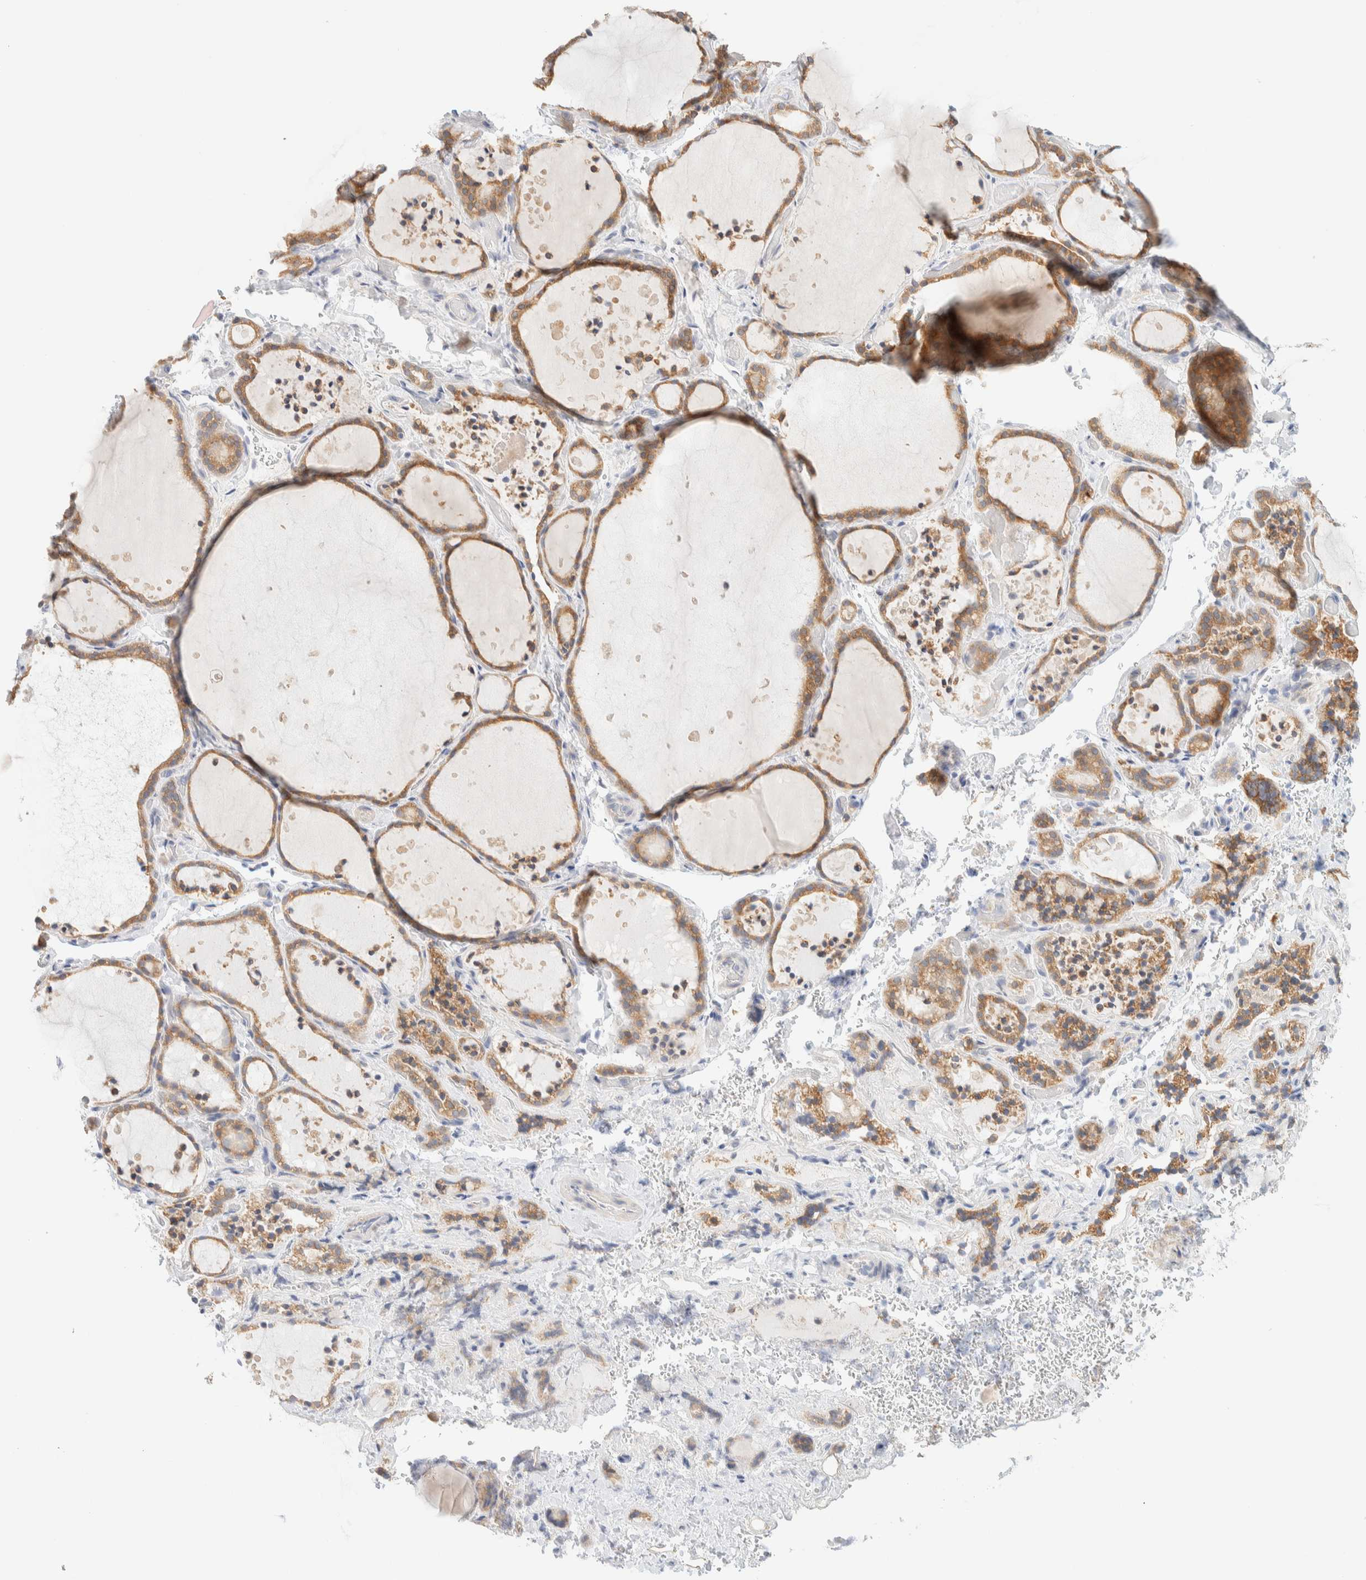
{"staining": {"intensity": "moderate", "quantity": ">75%", "location": "cytoplasmic/membranous"}, "tissue": "thyroid gland", "cell_type": "Glandular cells", "image_type": "normal", "snomed": [{"axis": "morphology", "description": "Normal tissue, NOS"}, {"axis": "topography", "description": "Thyroid gland"}], "caption": "Immunohistochemical staining of normal thyroid gland exhibits medium levels of moderate cytoplasmic/membranous expression in approximately >75% of glandular cells.", "gene": "NT5C", "patient": {"sex": "female", "age": 44}}